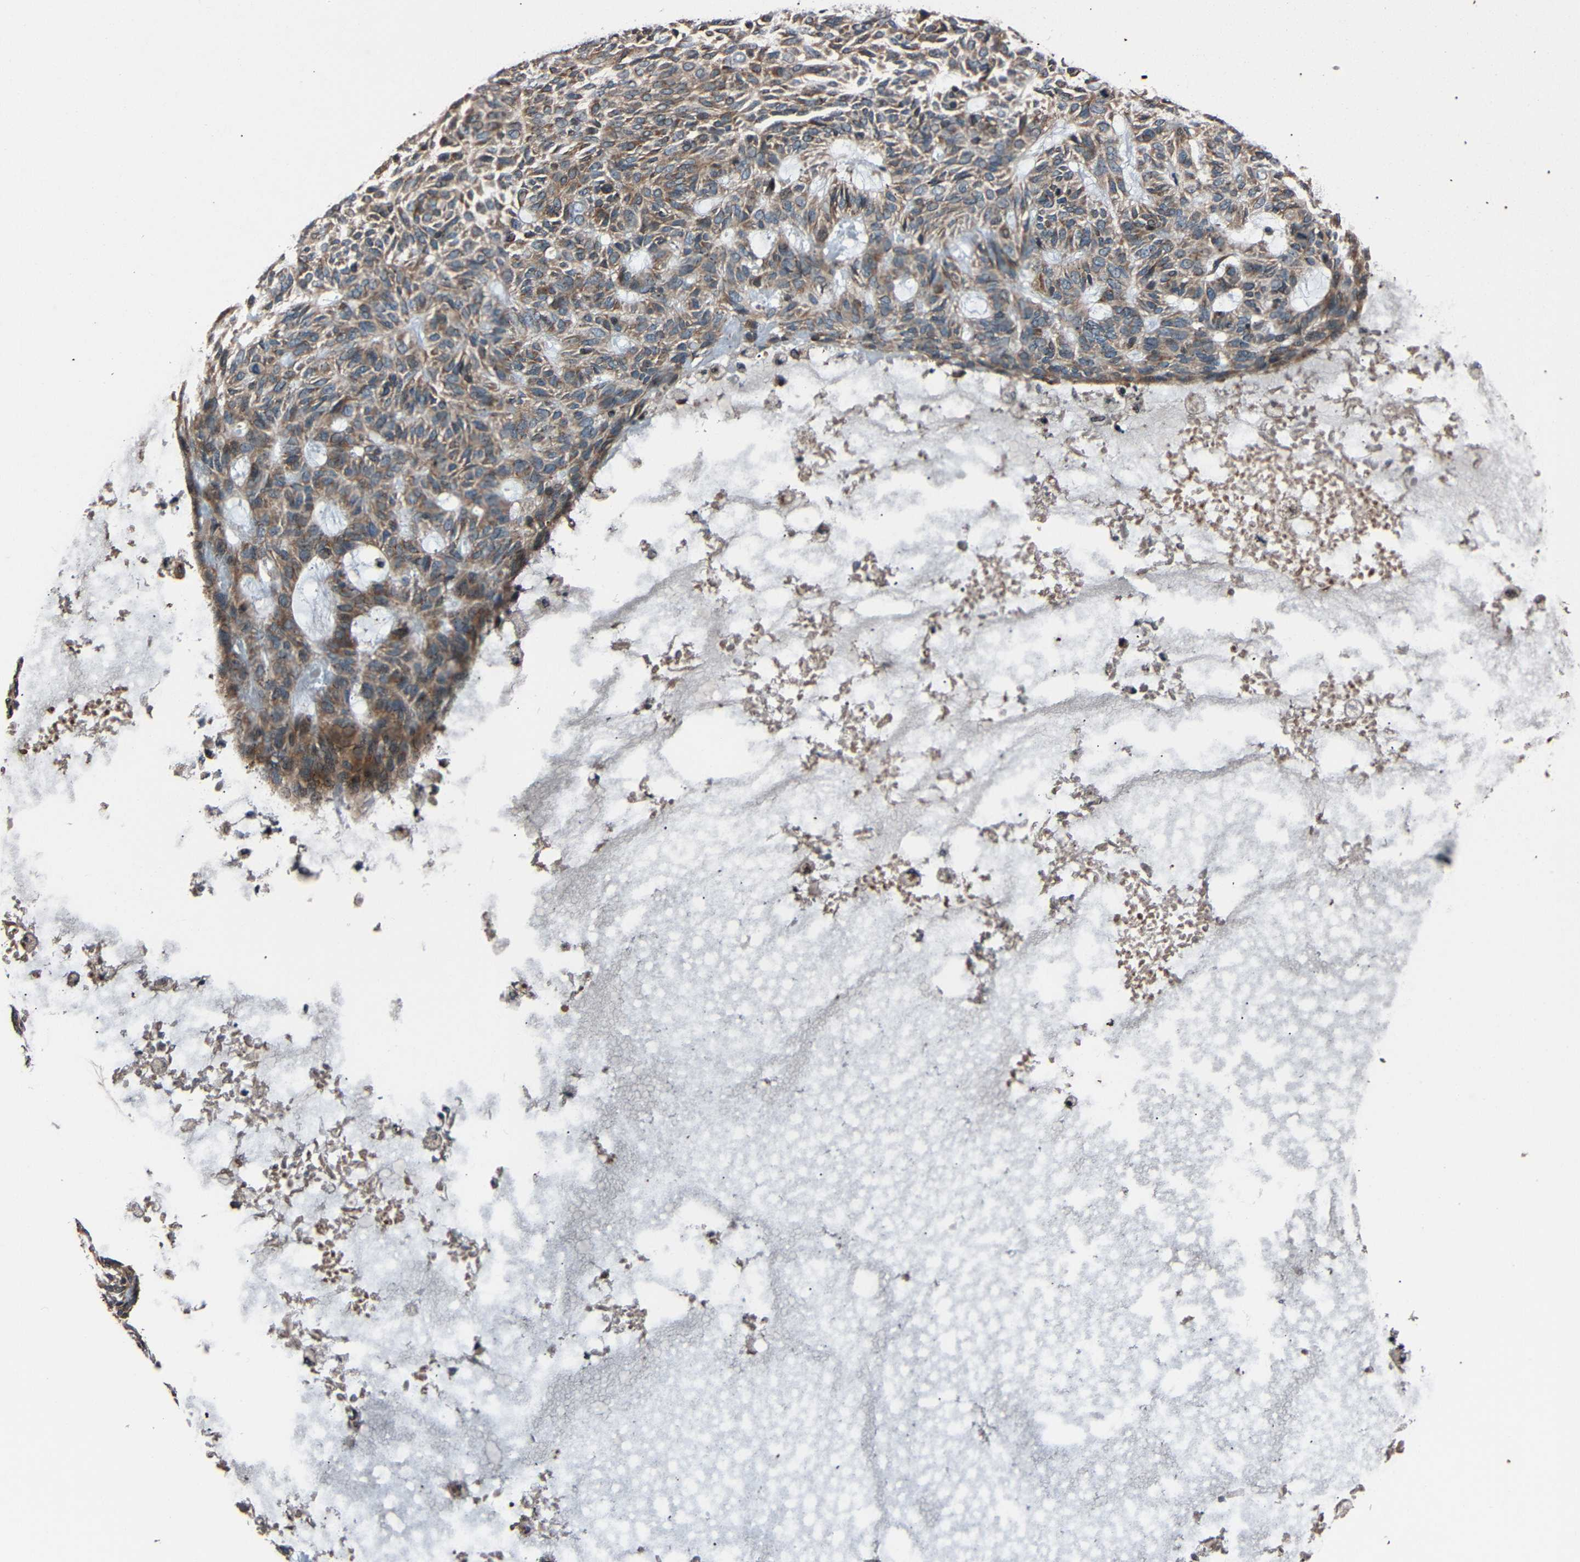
{"staining": {"intensity": "moderate", "quantity": "25%-75%", "location": "cytoplasmic/membranous,nuclear"}, "tissue": "skin cancer", "cell_type": "Tumor cells", "image_type": "cancer", "snomed": [{"axis": "morphology", "description": "Basal cell carcinoma"}, {"axis": "topography", "description": "Skin"}], "caption": "Immunohistochemistry photomicrograph of skin basal cell carcinoma stained for a protein (brown), which exhibits medium levels of moderate cytoplasmic/membranous and nuclear expression in approximately 25%-75% of tumor cells.", "gene": "AKAP9", "patient": {"sex": "male", "age": 87}}